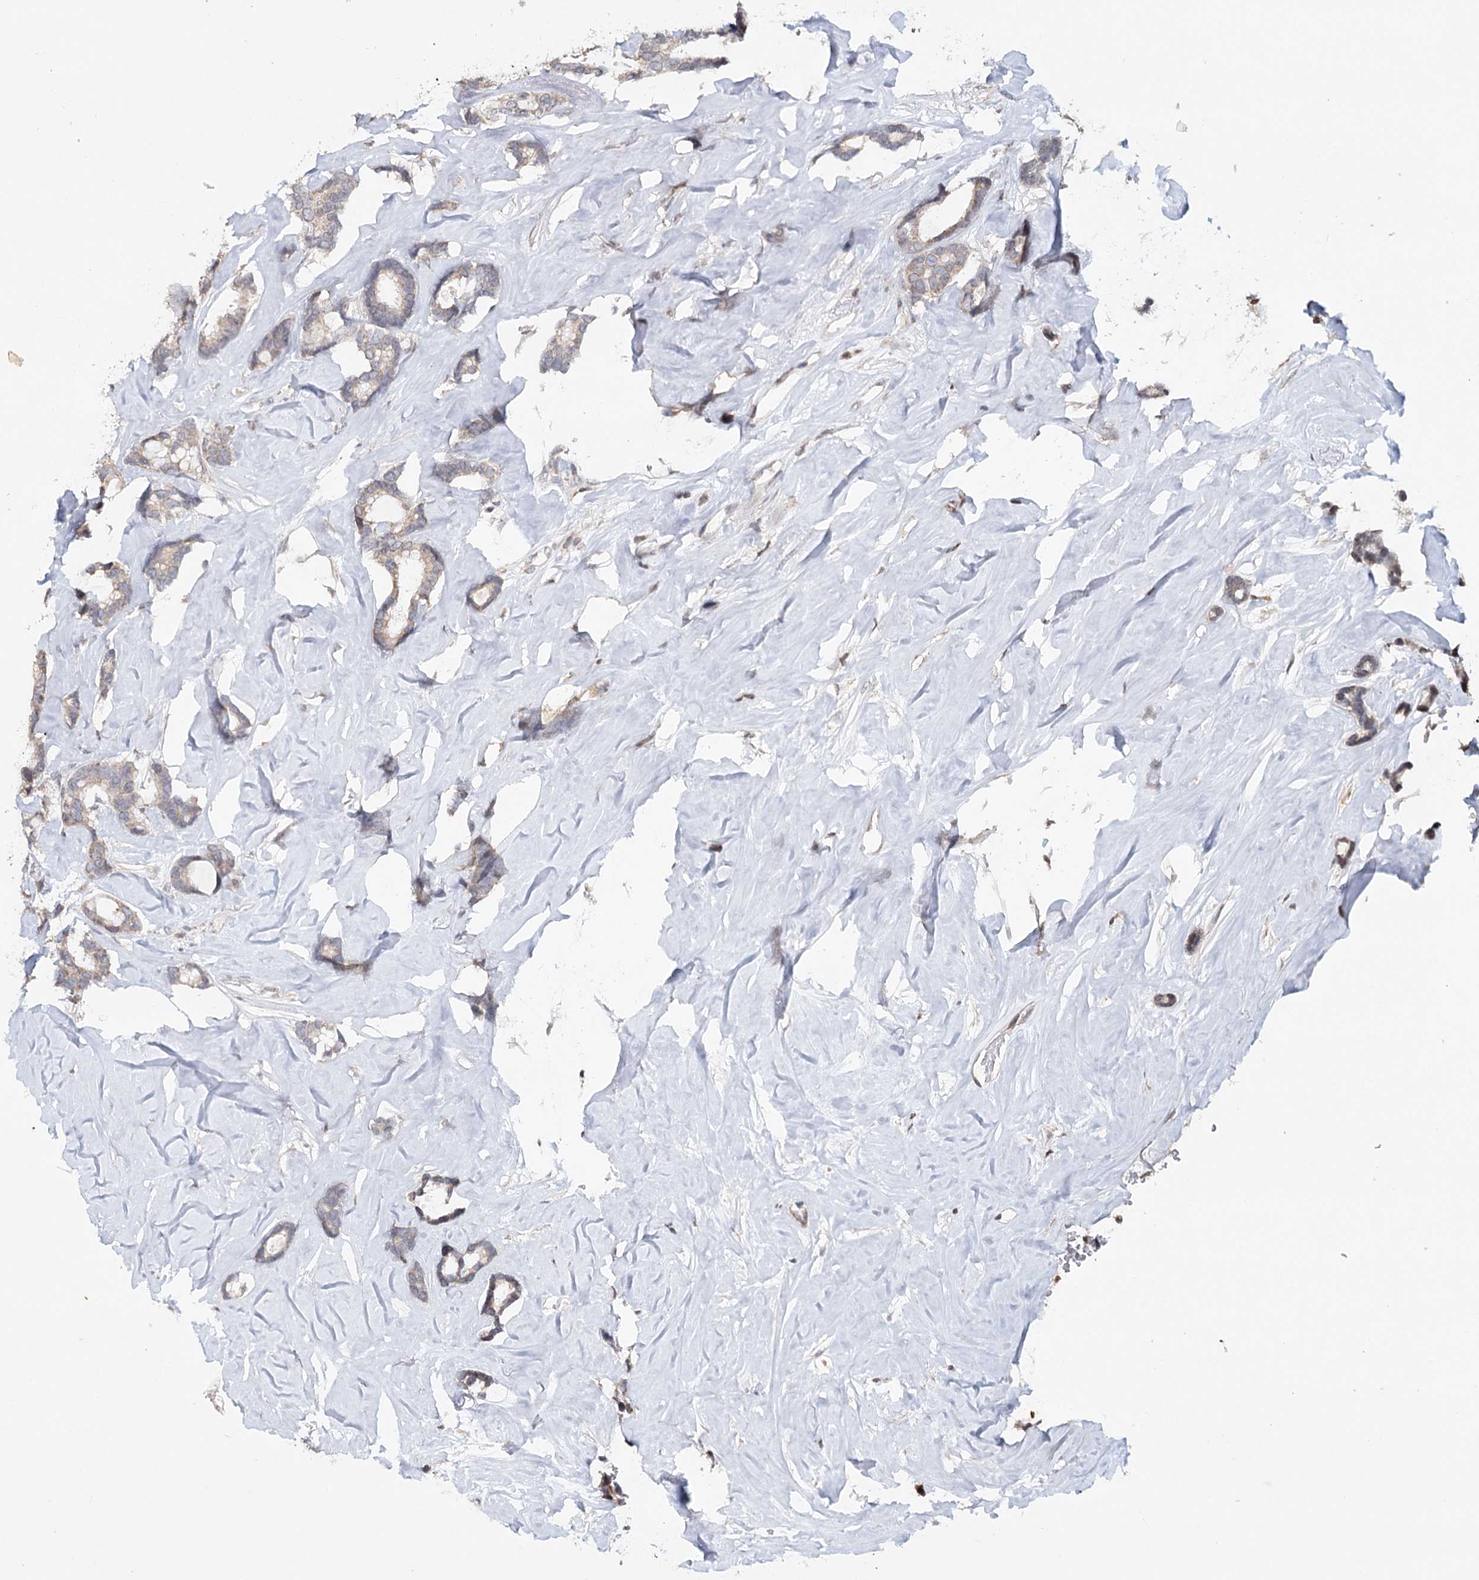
{"staining": {"intensity": "weak", "quantity": "<25%", "location": "cytoplasmic/membranous"}, "tissue": "breast cancer", "cell_type": "Tumor cells", "image_type": "cancer", "snomed": [{"axis": "morphology", "description": "Duct carcinoma"}, {"axis": "topography", "description": "Breast"}], "caption": "IHC of human breast cancer (intraductal carcinoma) displays no staining in tumor cells.", "gene": "ICOS", "patient": {"sex": "female", "age": 87}}